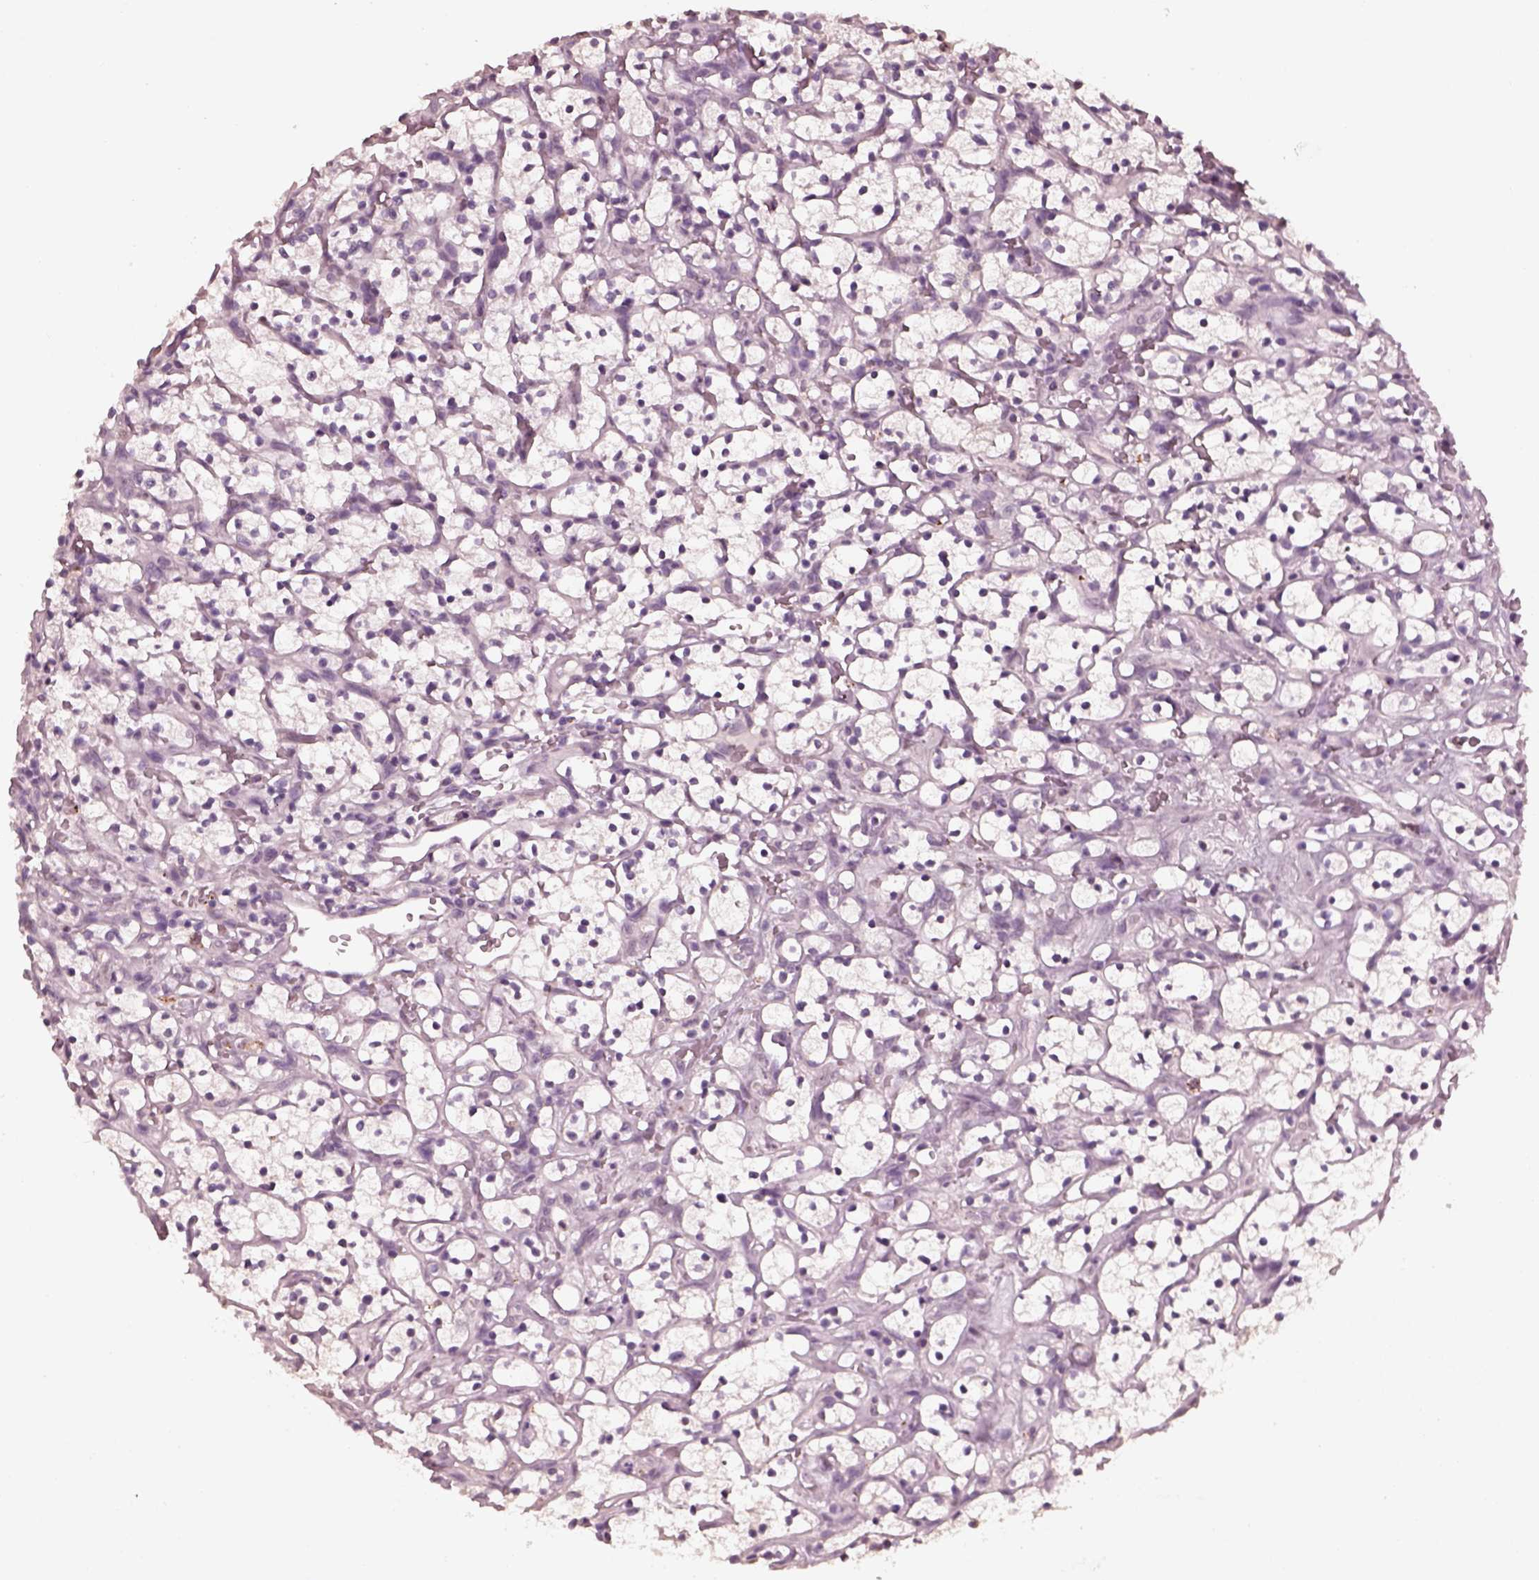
{"staining": {"intensity": "negative", "quantity": "none", "location": "none"}, "tissue": "renal cancer", "cell_type": "Tumor cells", "image_type": "cancer", "snomed": [{"axis": "morphology", "description": "Adenocarcinoma, NOS"}, {"axis": "topography", "description": "Kidney"}], "caption": "A photomicrograph of human adenocarcinoma (renal) is negative for staining in tumor cells.", "gene": "TSKS", "patient": {"sex": "female", "age": 64}}